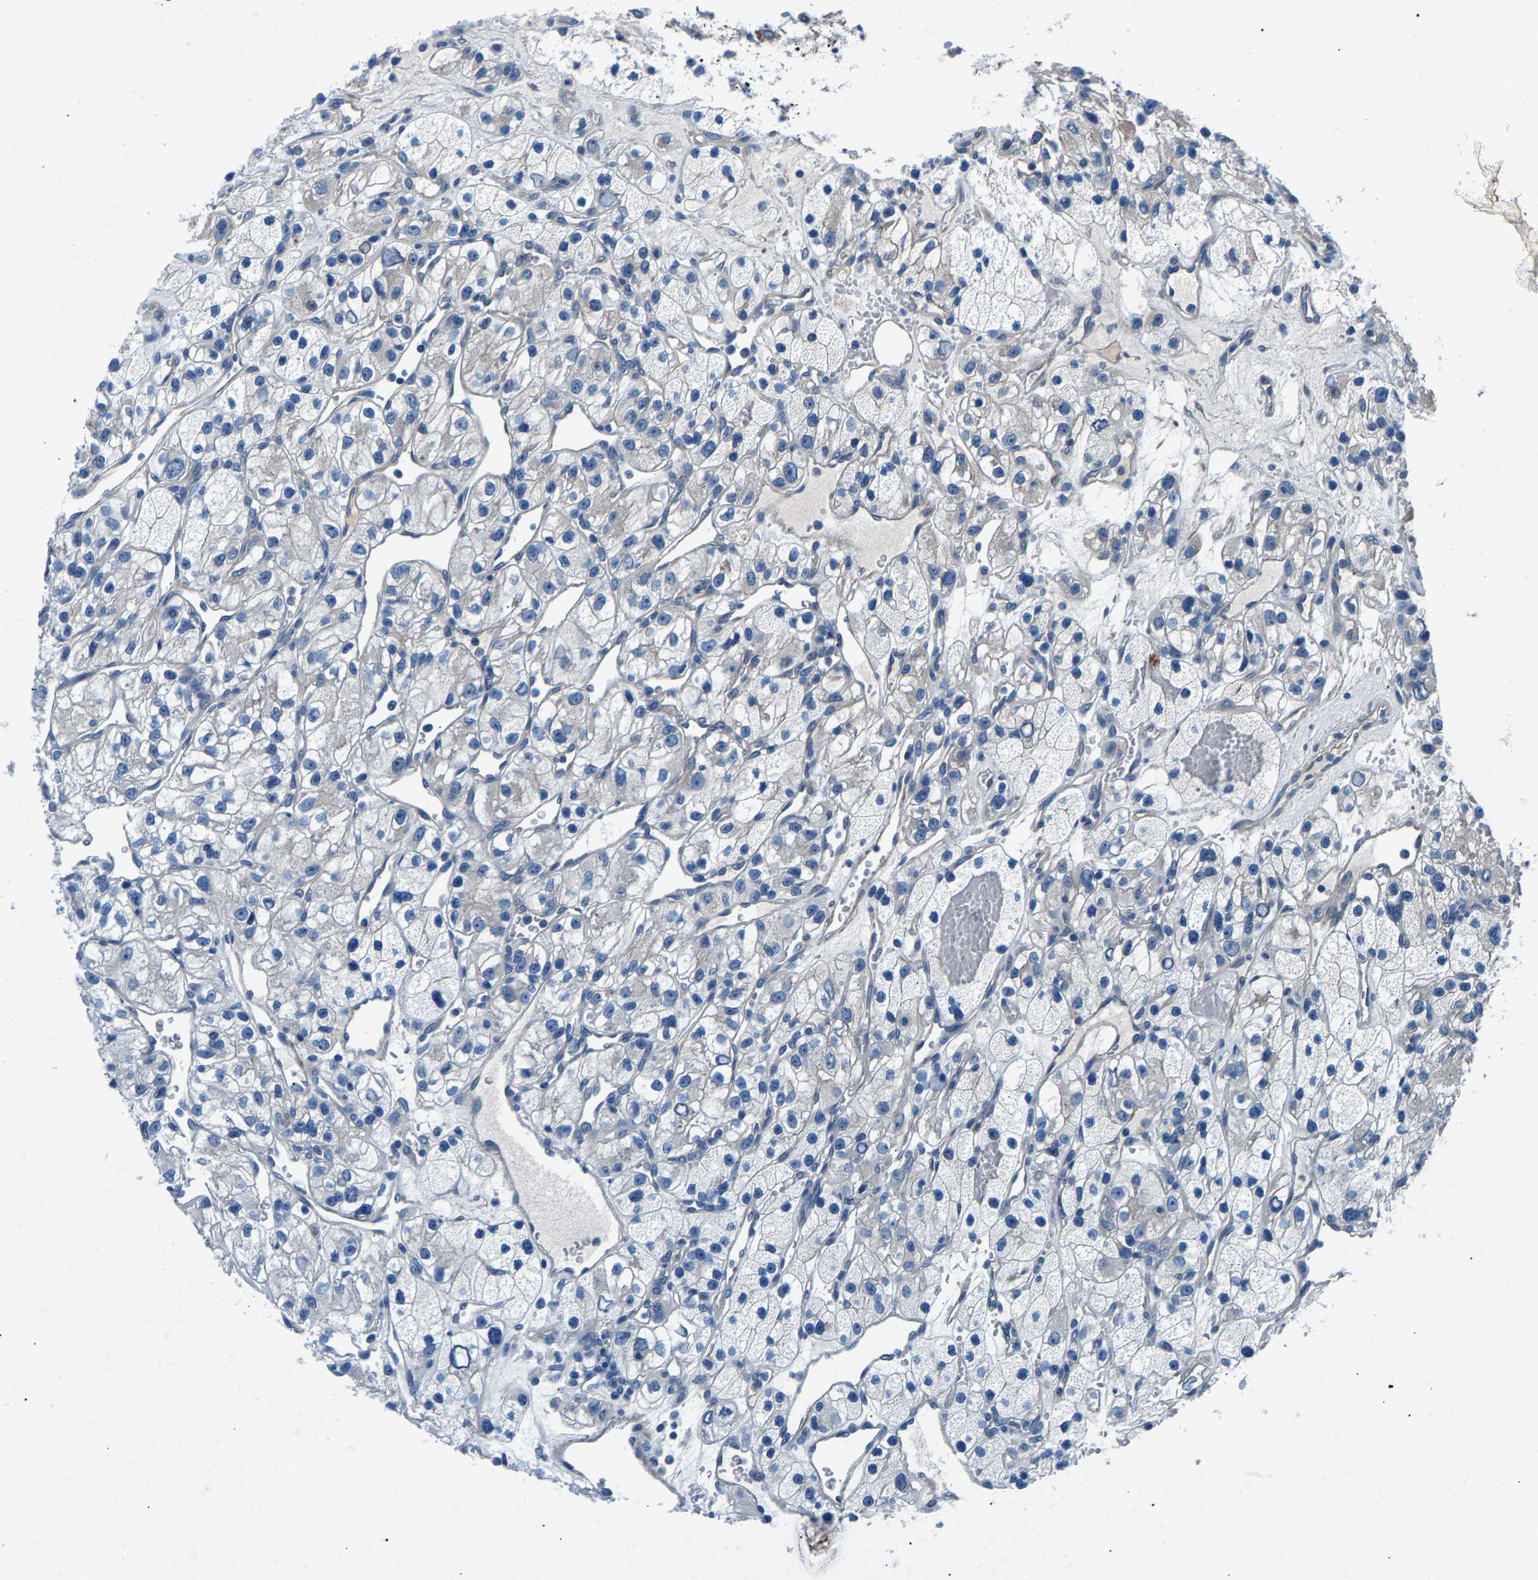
{"staining": {"intensity": "negative", "quantity": "none", "location": "none"}, "tissue": "renal cancer", "cell_type": "Tumor cells", "image_type": "cancer", "snomed": [{"axis": "morphology", "description": "Adenocarcinoma, NOS"}, {"axis": "topography", "description": "Kidney"}], "caption": "DAB immunohistochemical staining of human renal cancer demonstrates no significant positivity in tumor cells. (DAB IHC with hematoxylin counter stain).", "gene": "CDRT4", "patient": {"sex": "female", "age": 57}}